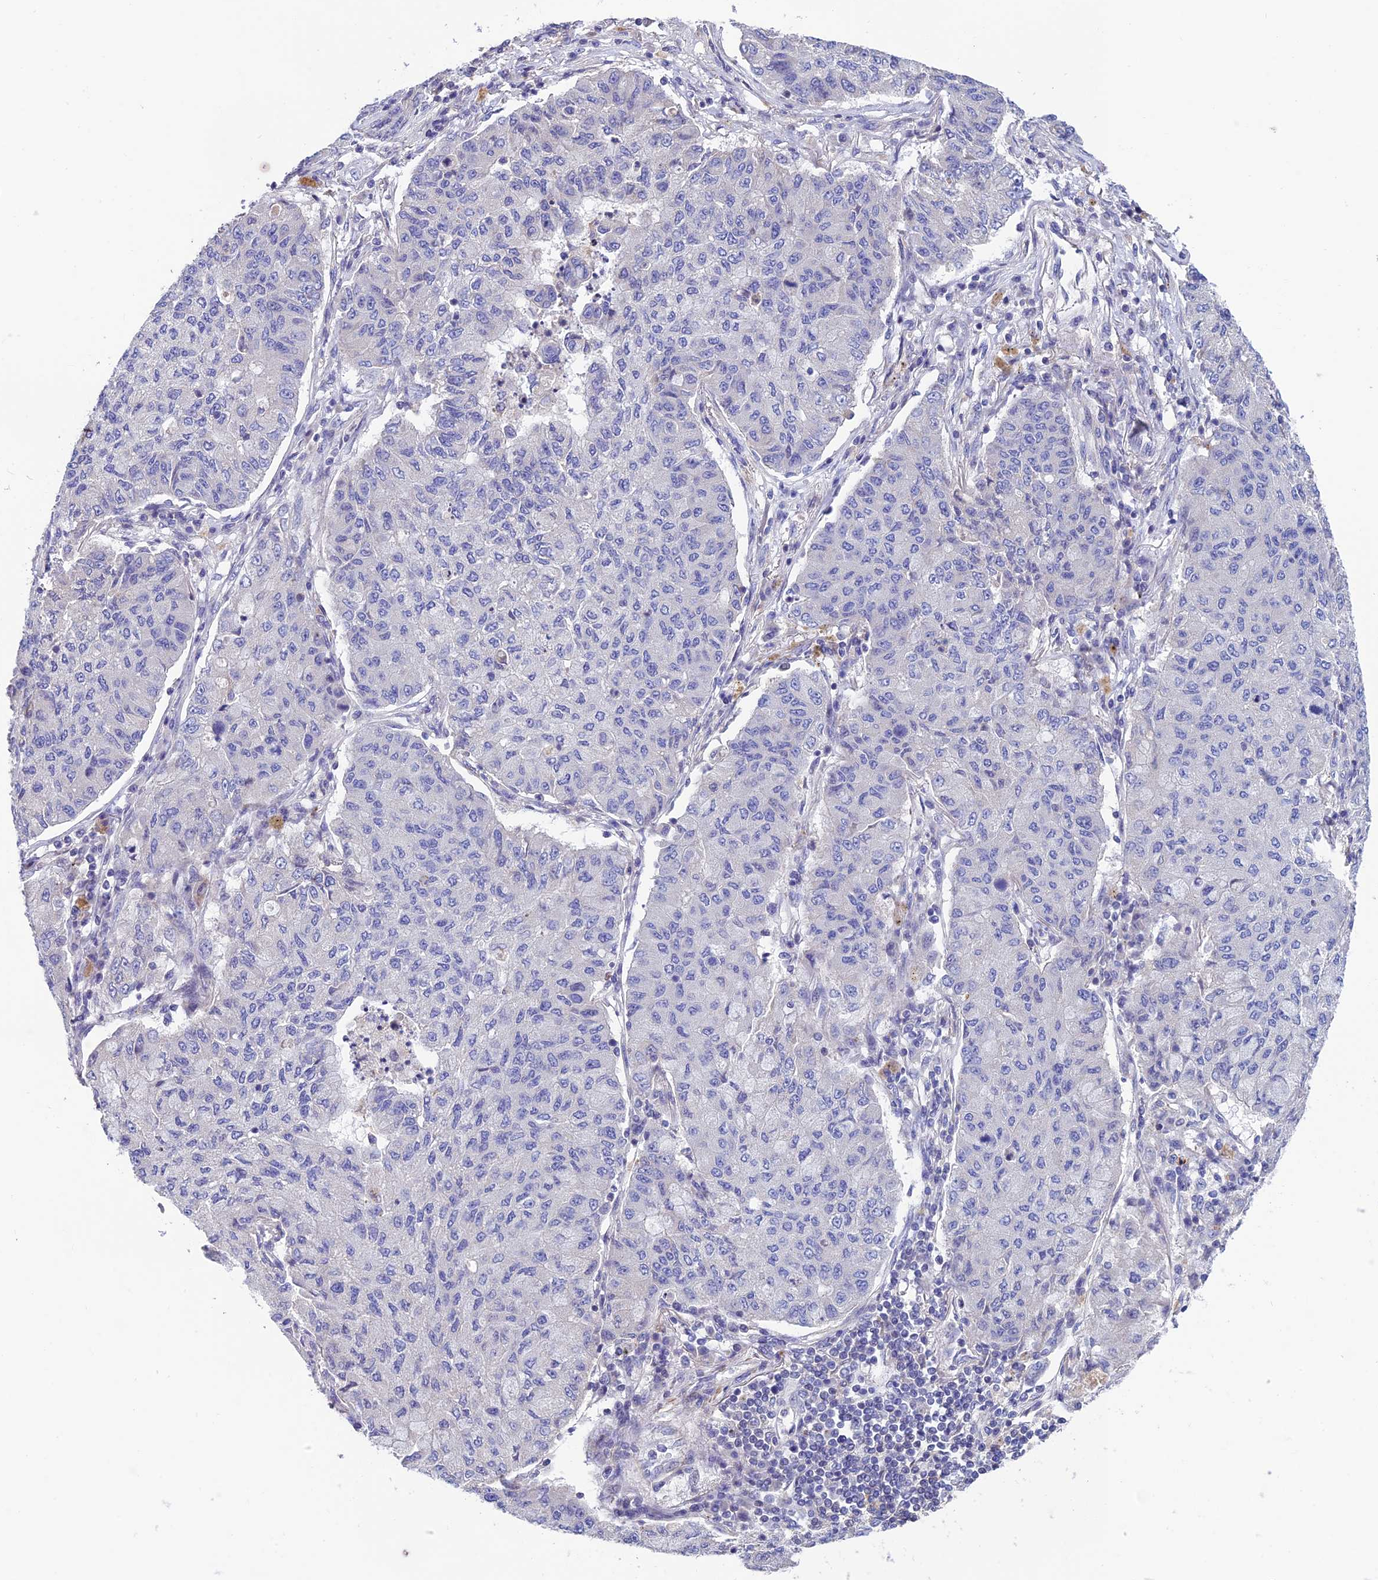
{"staining": {"intensity": "negative", "quantity": "none", "location": "none"}, "tissue": "lung cancer", "cell_type": "Tumor cells", "image_type": "cancer", "snomed": [{"axis": "morphology", "description": "Squamous cell carcinoma, NOS"}, {"axis": "topography", "description": "Lung"}], "caption": "Immunohistochemistry (IHC) photomicrograph of human lung cancer (squamous cell carcinoma) stained for a protein (brown), which displays no positivity in tumor cells.", "gene": "FAM178B", "patient": {"sex": "male", "age": 74}}